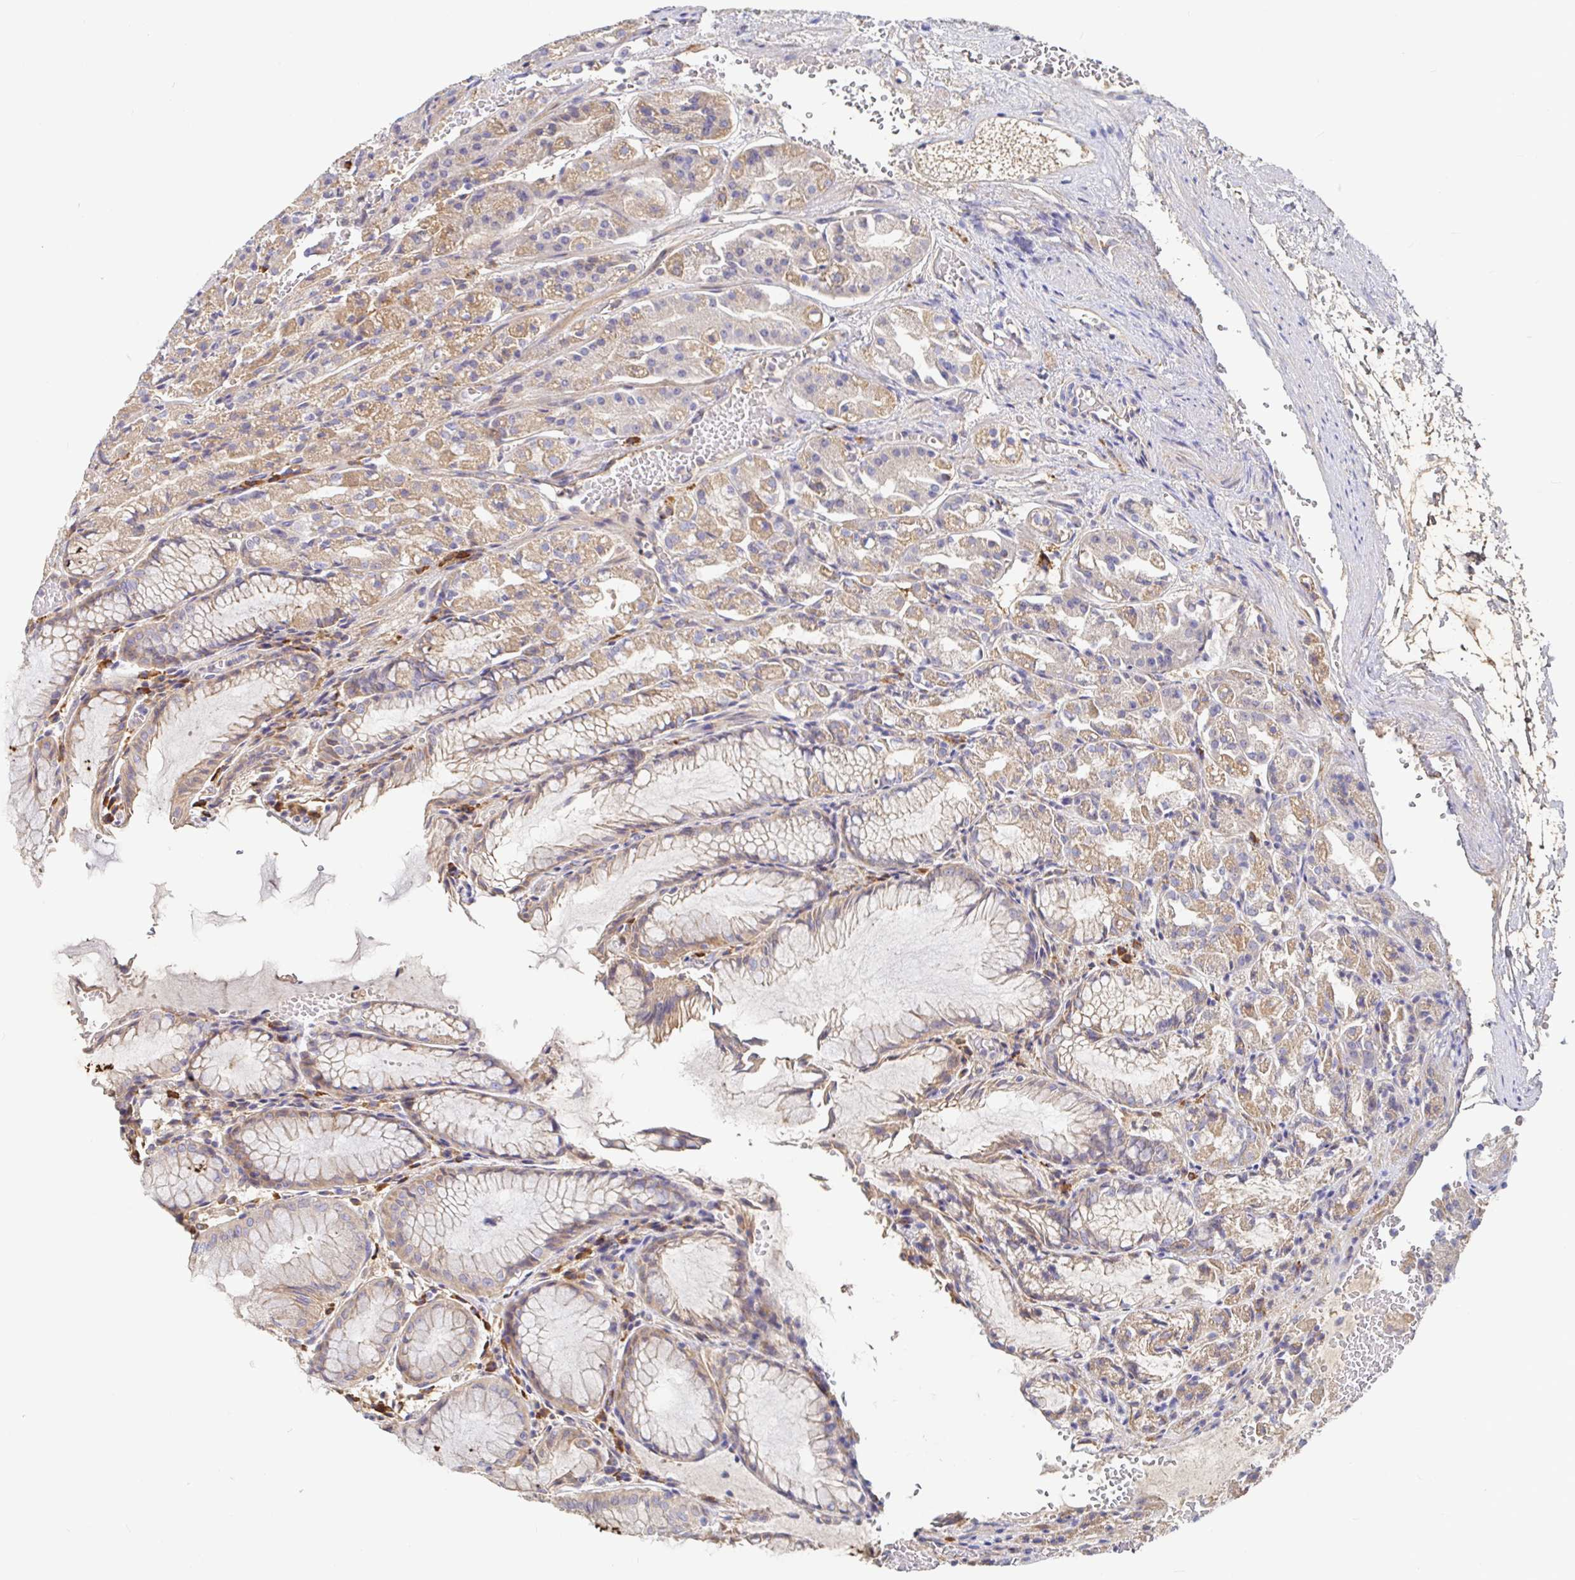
{"staining": {"intensity": "moderate", "quantity": "25%-75%", "location": "cytoplasmic/membranous"}, "tissue": "stomach", "cell_type": "Glandular cells", "image_type": "normal", "snomed": [{"axis": "morphology", "description": "Normal tissue, NOS"}, {"axis": "topography", "description": "Stomach"}], "caption": "High-power microscopy captured an immunohistochemistry image of normal stomach, revealing moderate cytoplasmic/membranous staining in about 25%-75% of glandular cells.", "gene": "IRAK2", "patient": {"sex": "female", "age": 57}}